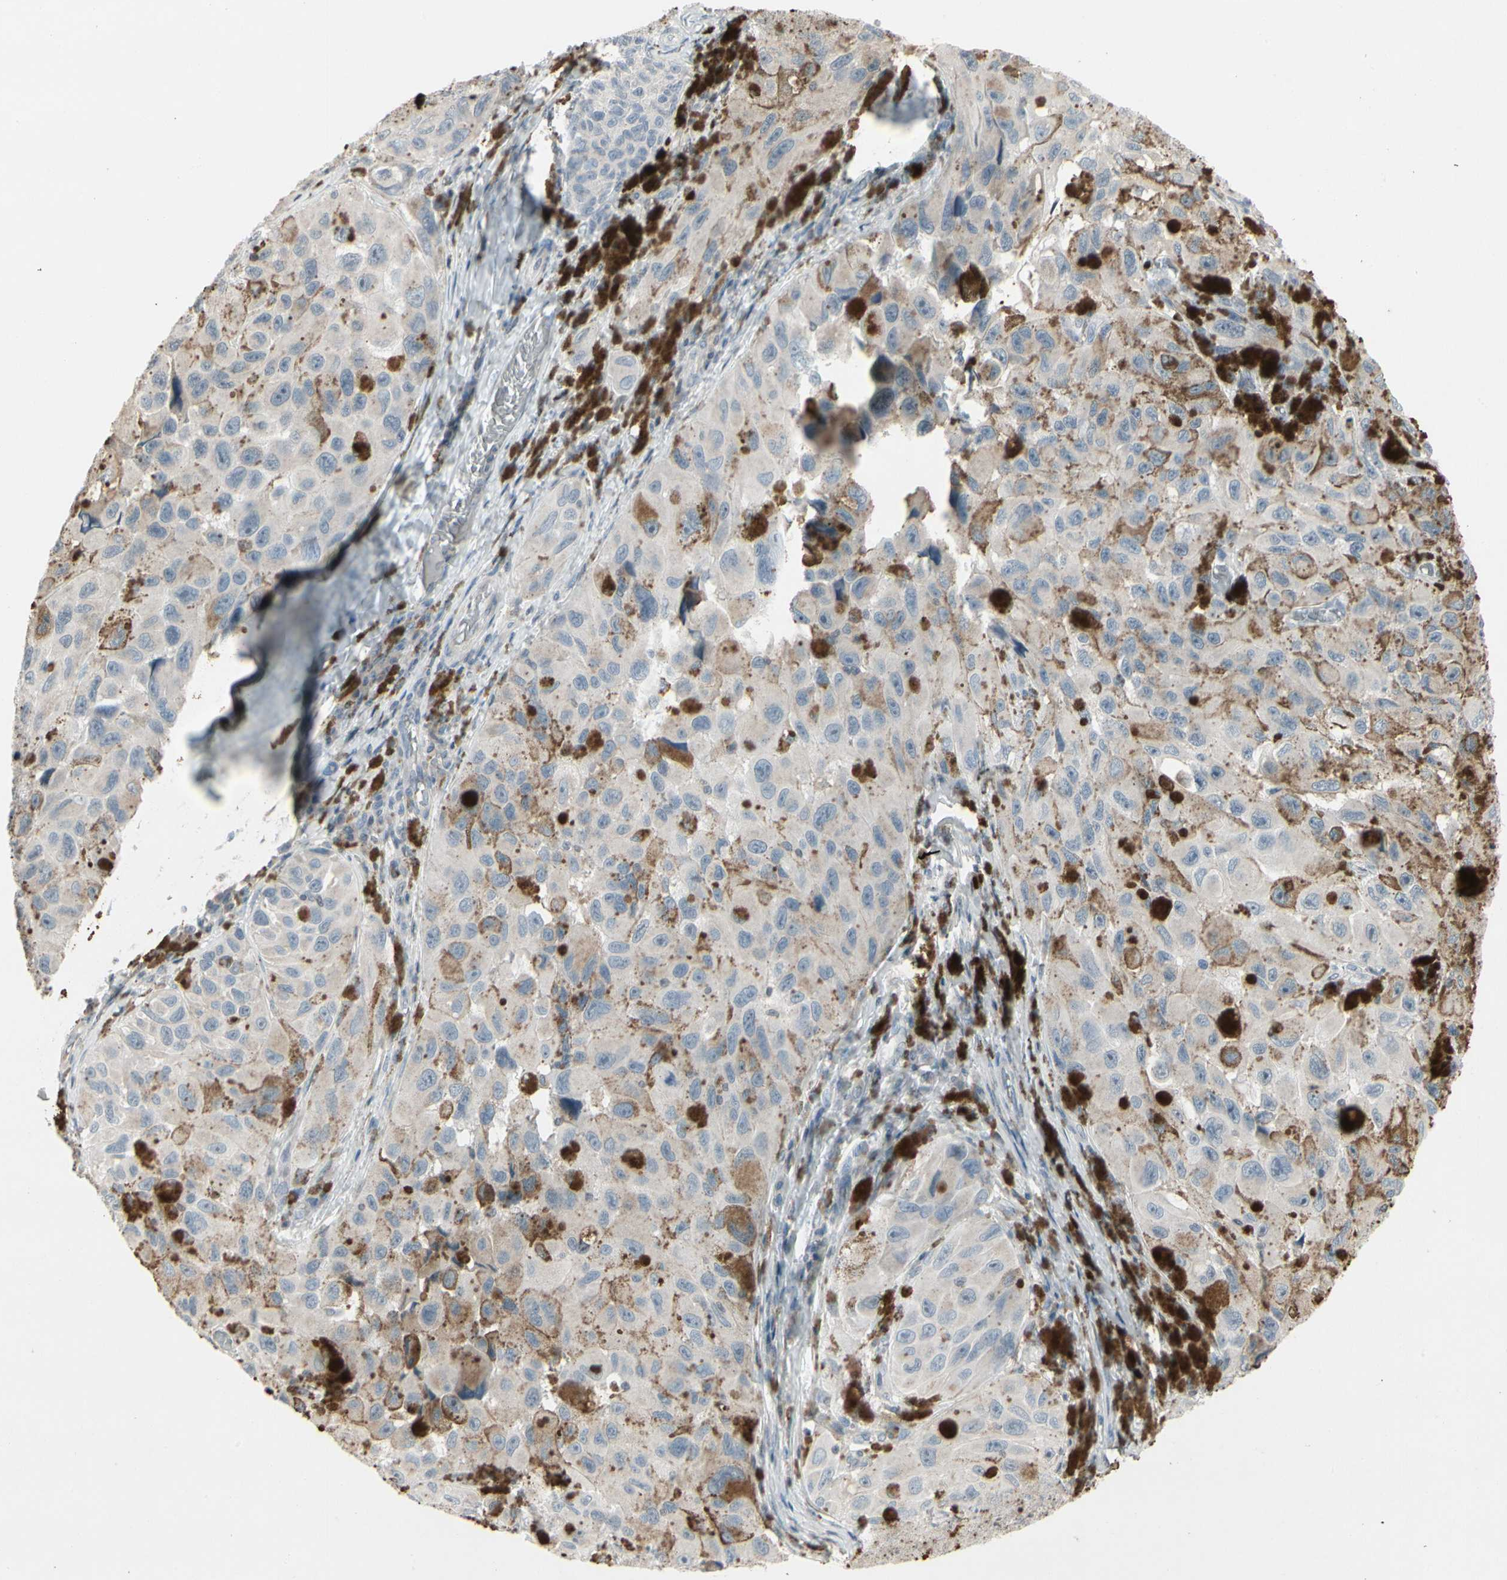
{"staining": {"intensity": "moderate", "quantity": "<25%", "location": "cytoplasmic/membranous"}, "tissue": "melanoma", "cell_type": "Tumor cells", "image_type": "cancer", "snomed": [{"axis": "morphology", "description": "Malignant melanoma, NOS"}, {"axis": "topography", "description": "Skin"}], "caption": "A brown stain labels moderate cytoplasmic/membranous staining of a protein in melanoma tumor cells.", "gene": "ARG2", "patient": {"sex": "female", "age": 73}}